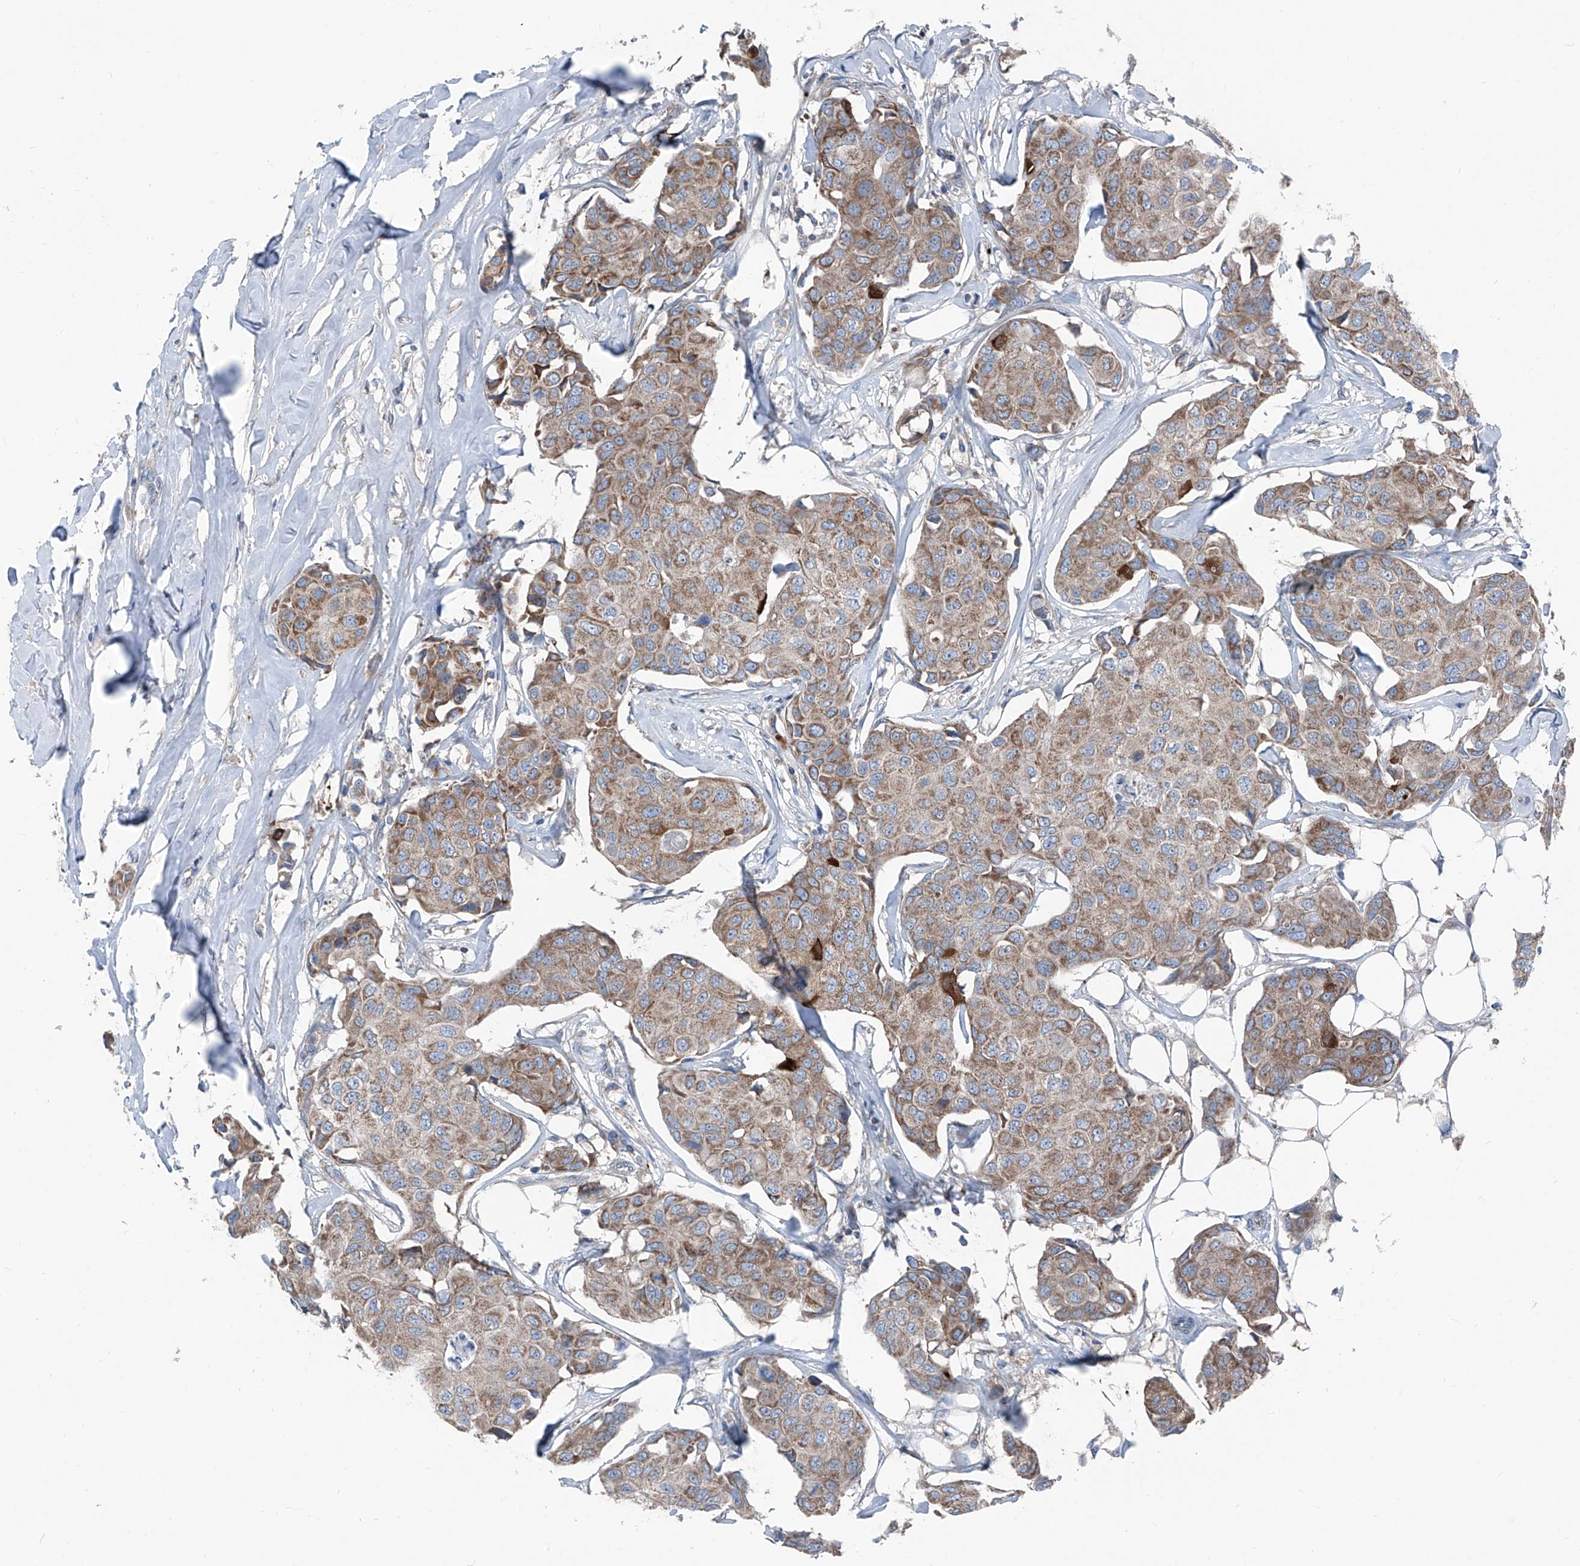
{"staining": {"intensity": "moderate", "quantity": ">75%", "location": "cytoplasmic/membranous"}, "tissue": "breast cancer", "cell_type": "Tumor cells", "image_type": "cancer", "snomed": [{"axis": "morphology", "description": "Duct carcinoma"}, {"axis": "topography", "description": "Breast"}], "caption": "Breast cancer was stained to show a protein in brown. There is medium levels of moderate cytoplasmic/membranous staining in about >75% of tumor cells.", "gene": "GPAT3", "patient": {"sex": "female", "age": 80}}